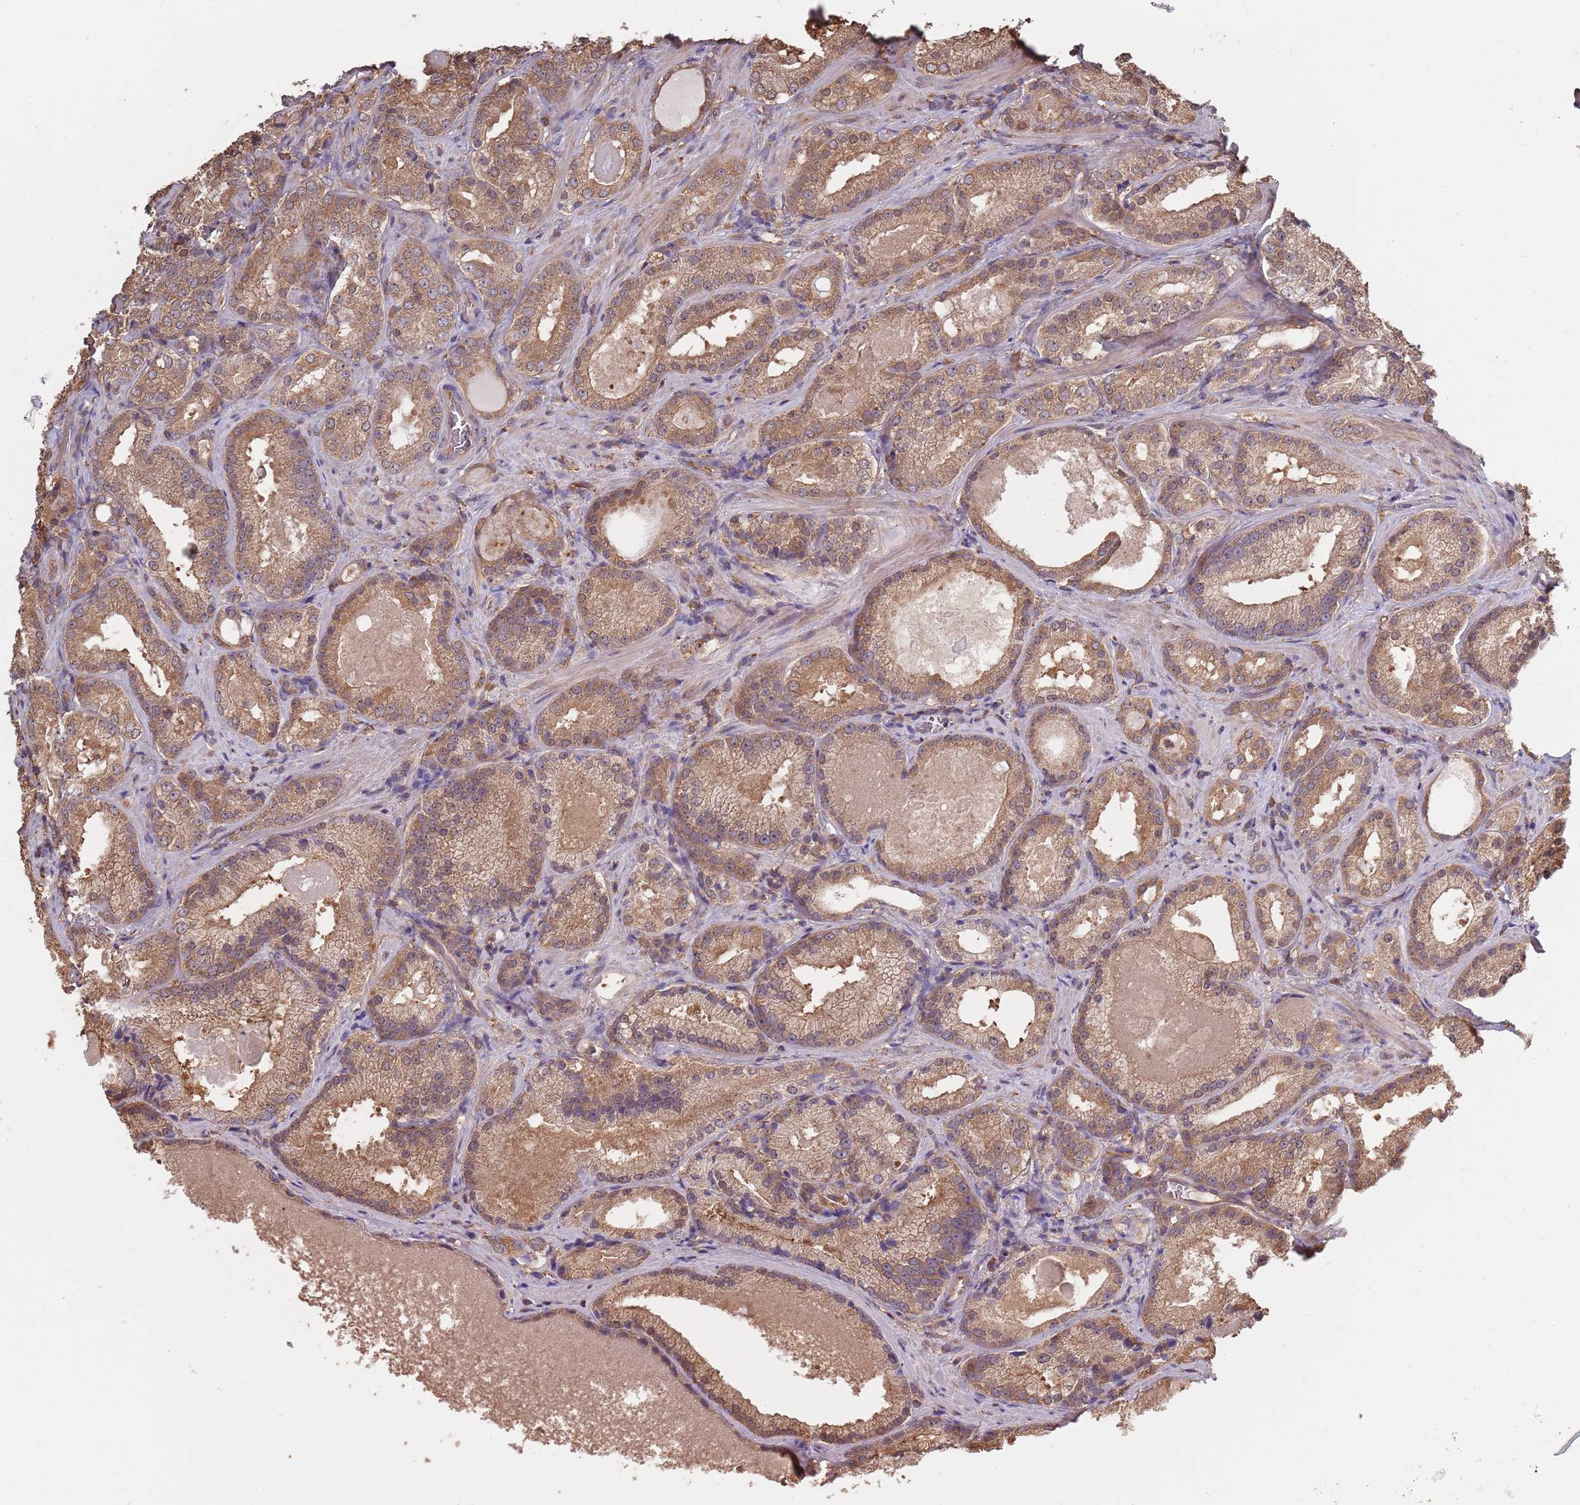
{"staining": {"intensity": "moderate", "quantity": ">75%", "location": "cytoplasmic/membranous"}, "tissue": "prostate cancer", "cell_type": "Tumor cells", "image_type": "cancer", "snomed": [{"axis": "morphology", "description": "Adenocarcinoma, Low grade"}, {"axis": "topography", "description": "Prostate"}], "caption": "High-magnification brightfield microscopy of prostate cancer (low-grade adenocarcinoma) stained with DAB (brown) and counterstained with hematoxylin (blue). tumor cells exhibit moderate cytoplasmic/membranous positivity is appreciated in about>75% of cells.", "gene": "COG4", "patient": {"sex": "male", "age": 57}}